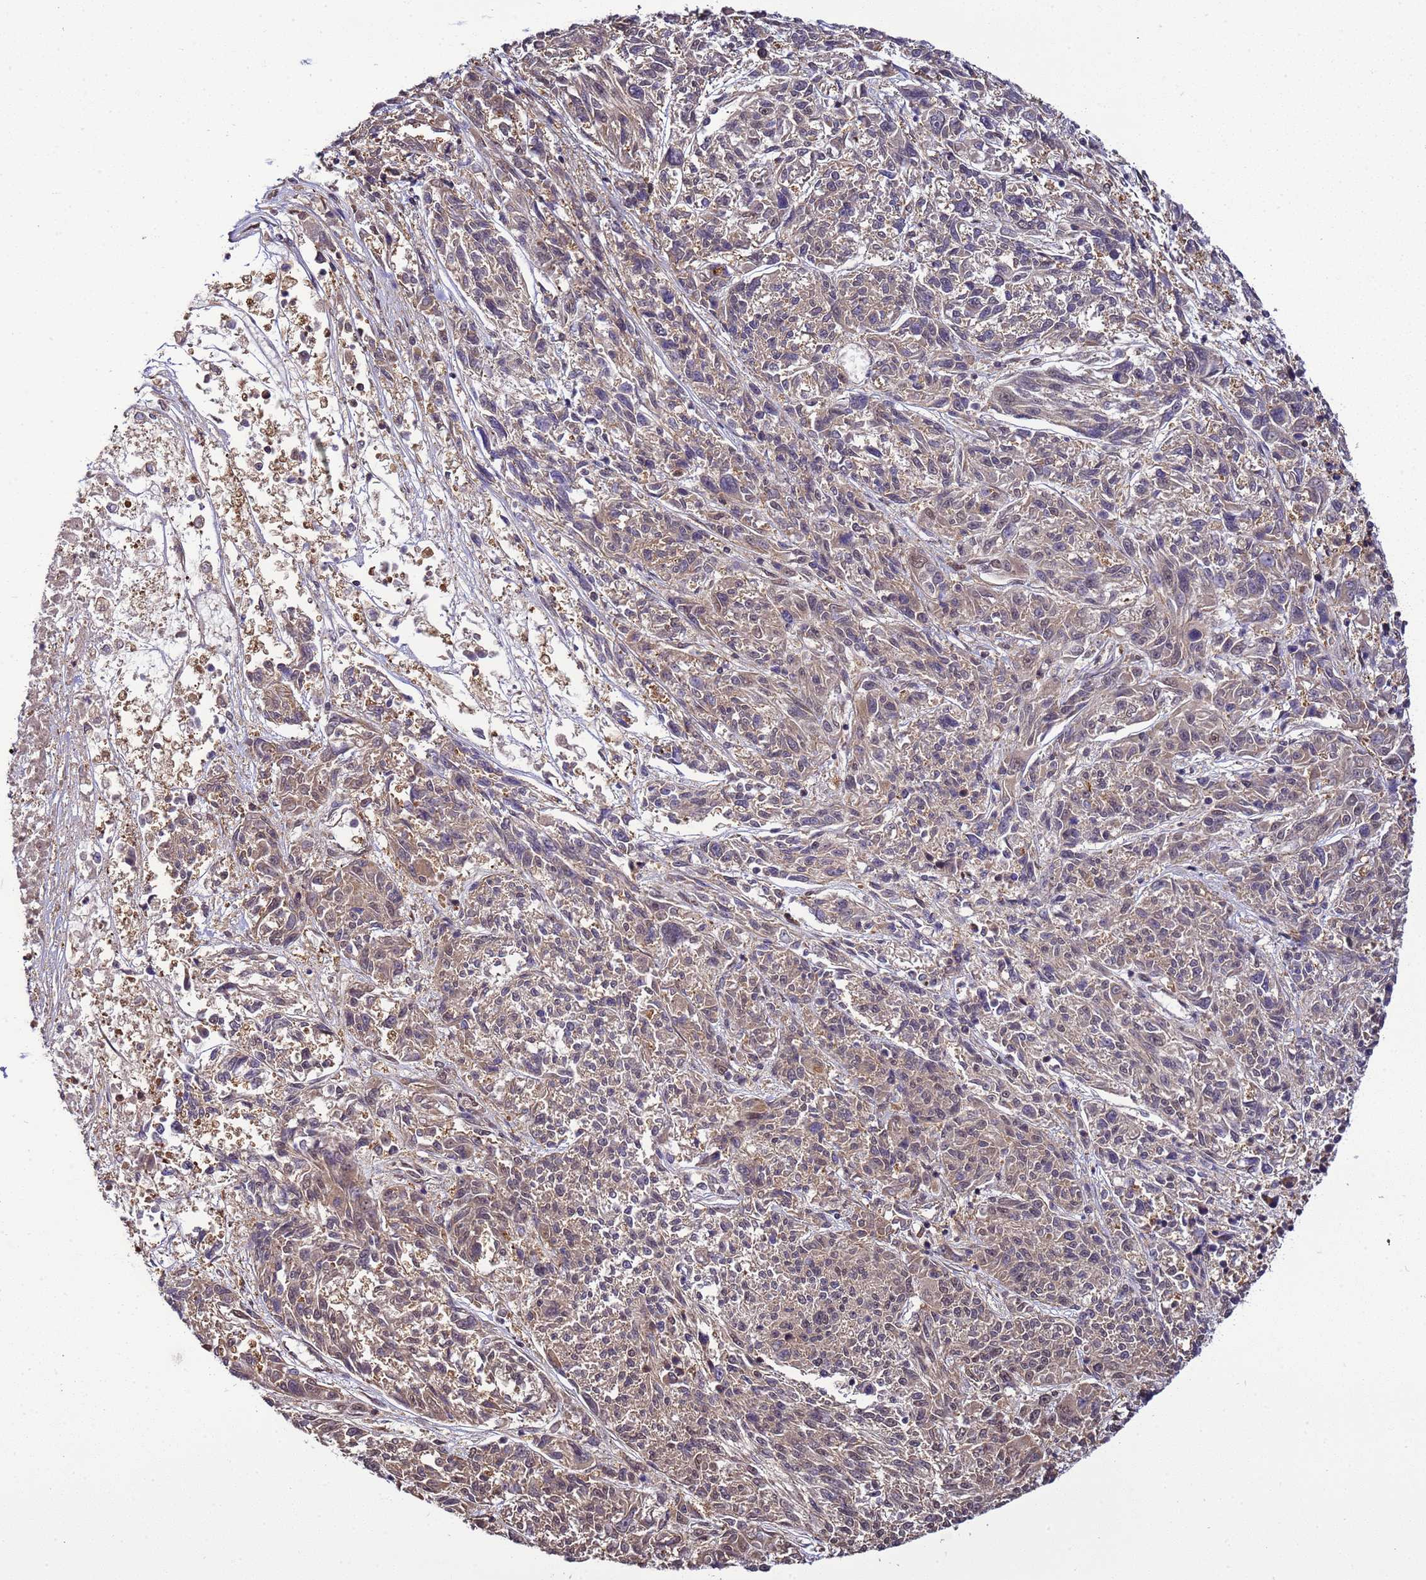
{"staining": {"intensity": "weak", "quantity": "<25%", "location": "nuclear"}, "tissue": "melanoma", "cell_type": "Tumor cells", "image_type": "cancer", "snomed": [{"axis": "morphology", "description": "Malignant melanoma, NOS"}, {"axis": "topography", "description": "Skin"}], "caption": "High magnification brightfield microscopy of melanoma stained with DAB (3,3'-diaminobenzidine) (brown) and counterstained with hematoxylin (blue): tumor cells show no significant staining.", "gene": "GEN1", "patient": {"sex": "male", "age": 53}}